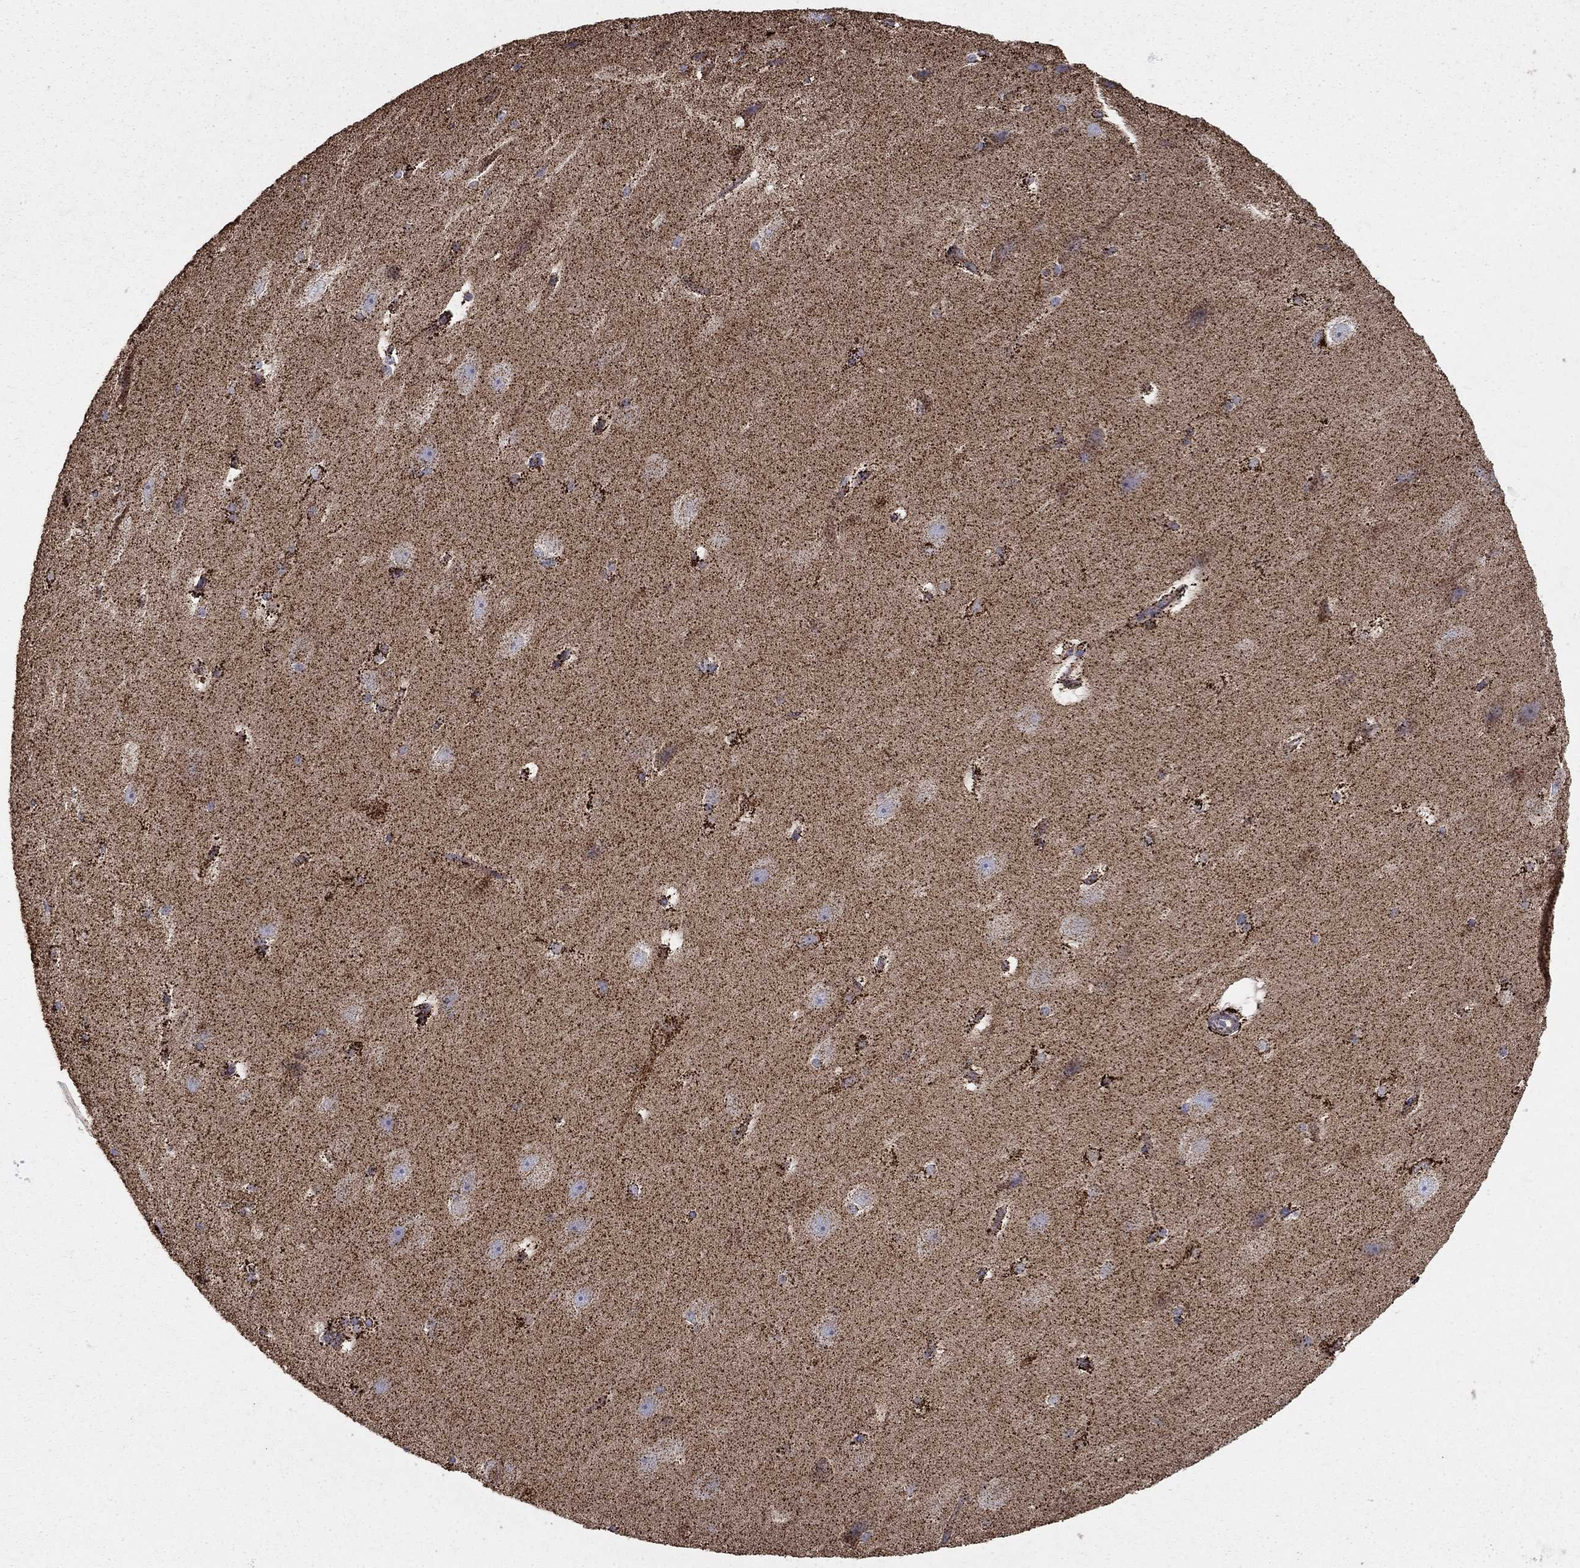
{"staining": {"intensity": "strong", "quantity": ">75%", "location": "cytoplasmic/membranous"}, "tissue": "hippocampus", "cell_type": "Glial cells", "image_type": "normal", "snomed": [{"axis": "morphology", "description": "Normal tissue, NOS"}, {"axis": "topography", "description": "Cerebral cortex"}, {"axis": "topography", "description": "Hippocampus"}], "caption": "Brown immunohistochemical staining in unremarkable hippocampus demonstrates strong cytoplasmic/membranous expression in approximately >75% of glial cells.", "gene": "GCSH", "patient": {"sex": "female", "age": 19}}